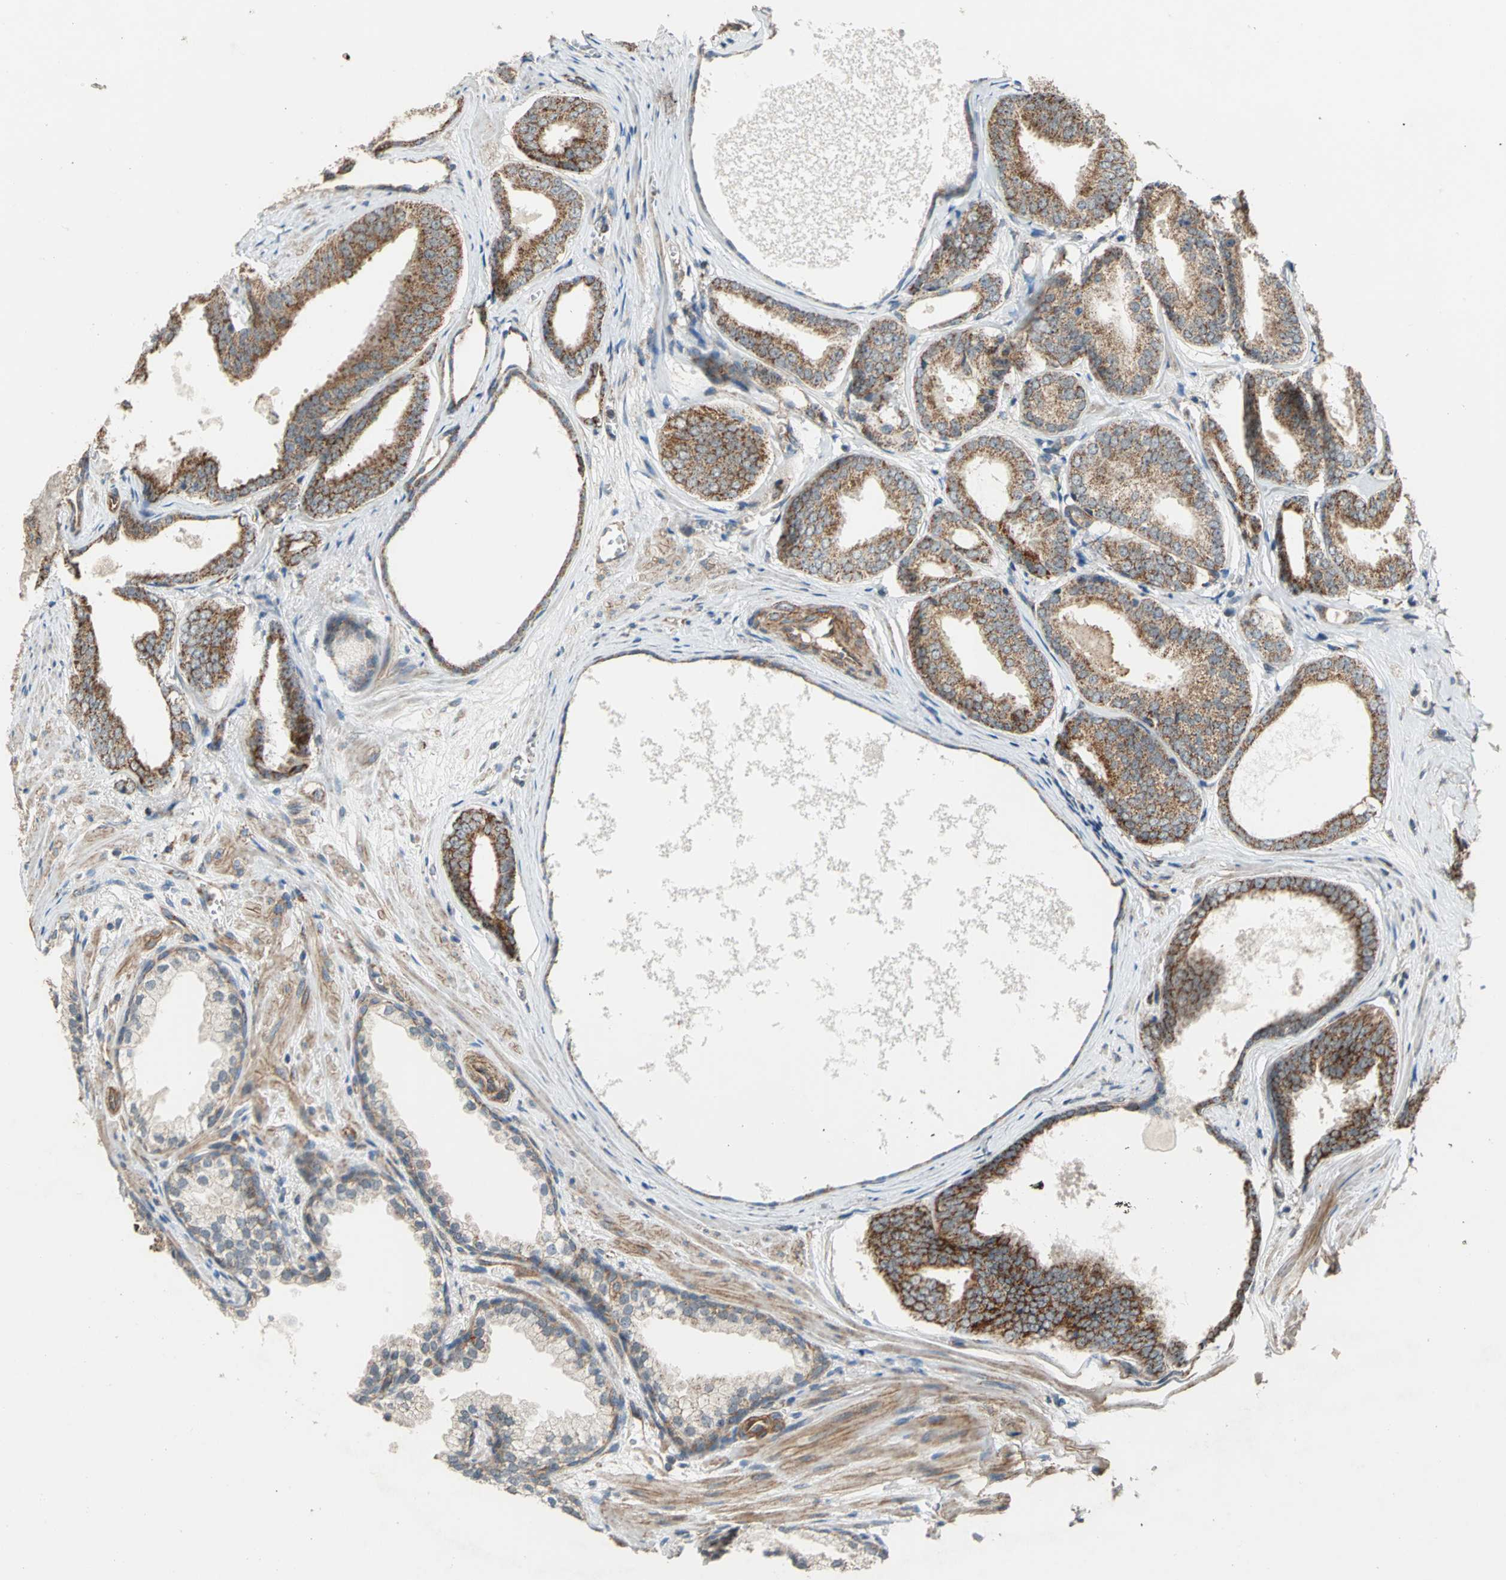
{"staining": {"intensity": "moderate", "quantity": ">75%", "location": "cytoplasmic/membranous"}, "tissue": "prostate cancer", "cell_type": "Tumor cells", "image_type": "cancer", "snomed": [{"axis": "morphology", "description": "Adenocarcinoma, Medium grade"}, {"axis": "topography", "description": "Prostate"}], "caption": "Brown immunohistochemical staining in prostate cancer (adenocarcinoma (medium-grade)) shows moderate cytoplasmic/membranous expression in about >75% of tumor cells. (Brightfield microscopy of DAB IHC at high magnification).", "gene": "MRPS22", "patient": {"sex": "male", "age": 79}}